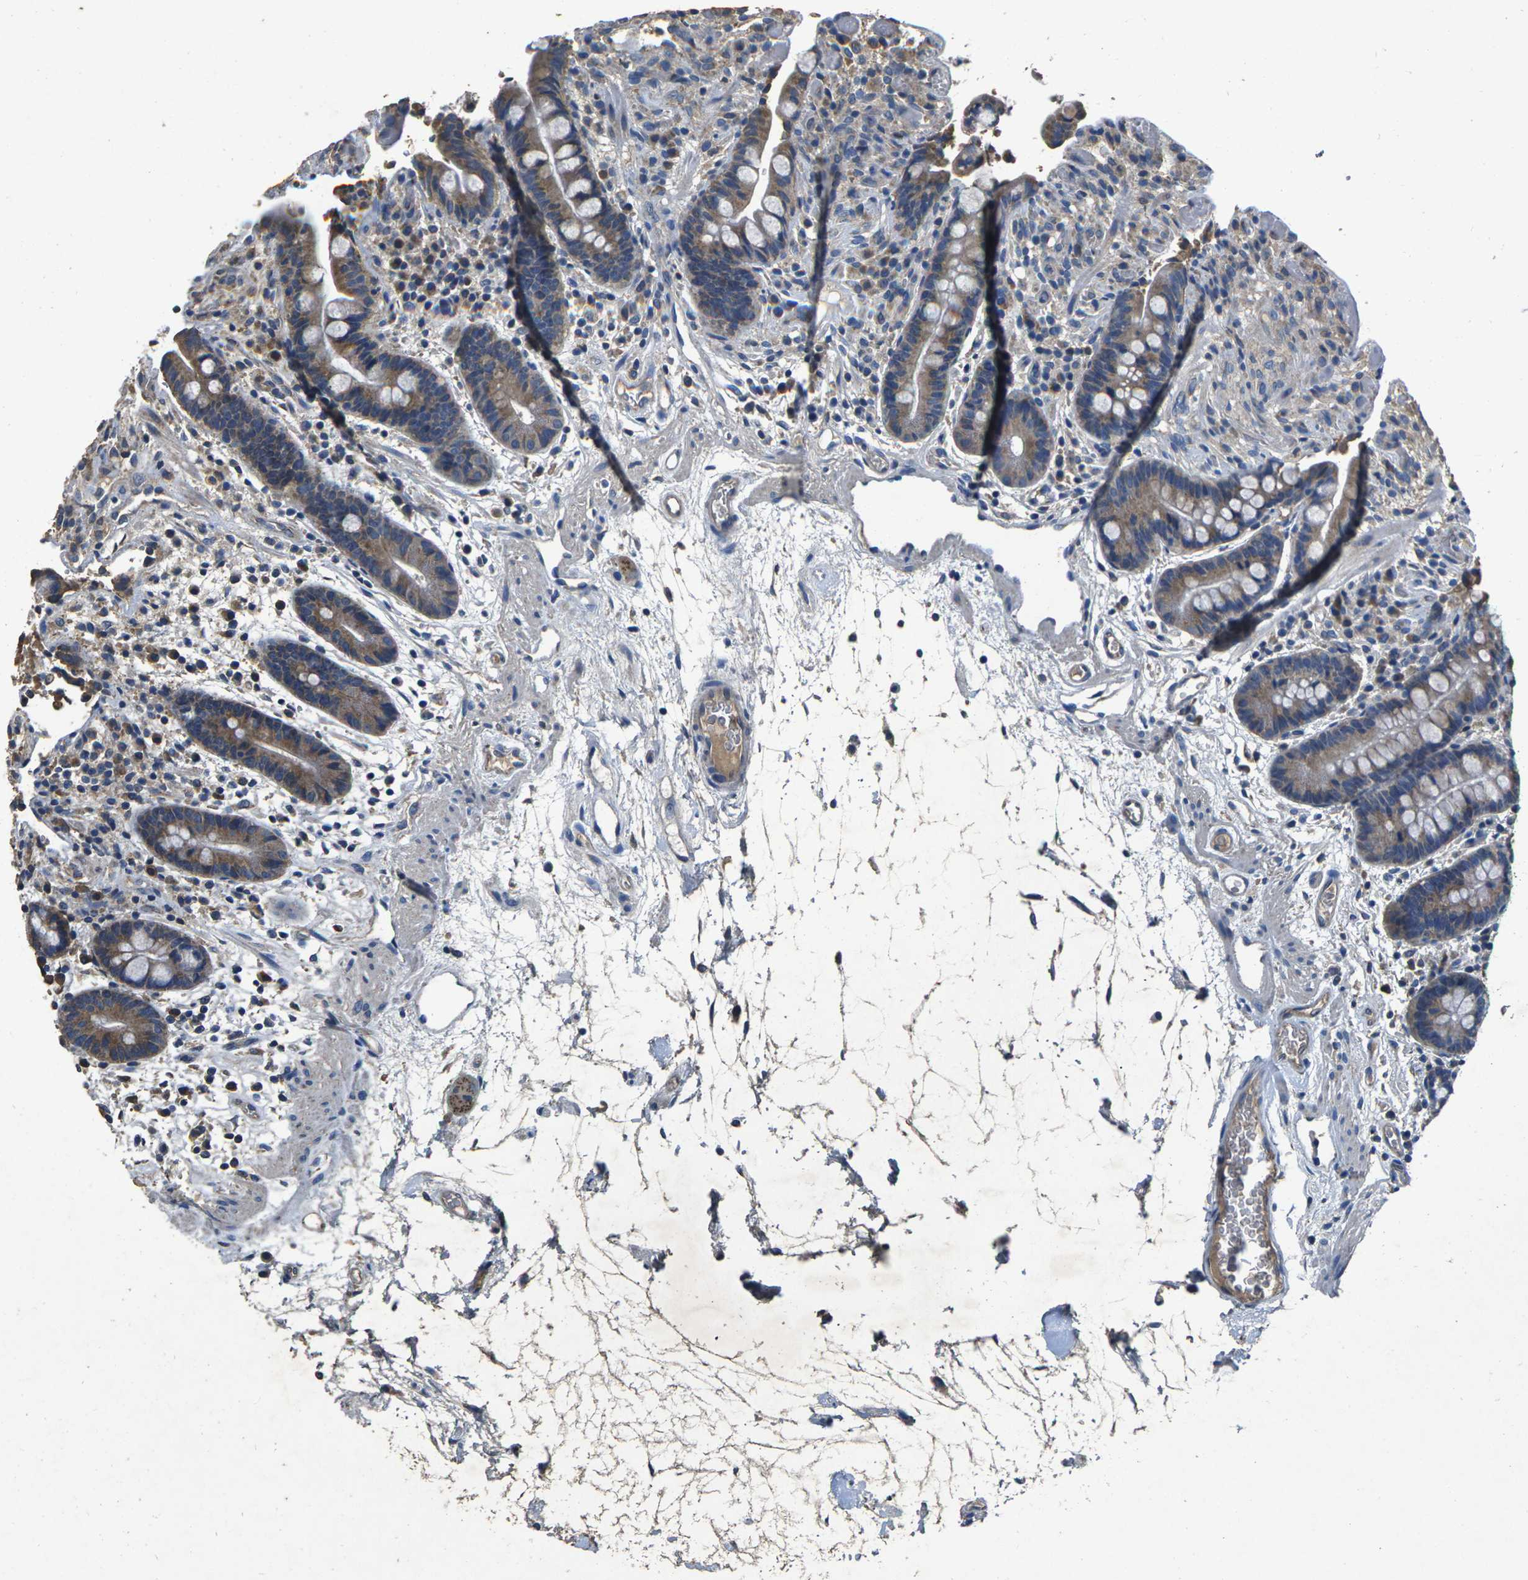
{"staining": {"intensity": "weak", "quantity": ">75%", "location": "cytoplasmic/membranous"}, "tissue": "colon", "cell_type": "Endothelial cells", "image_type": "normal", "snomed": [{"axis": "morphology", "description": "Normal tissue, NOS"}, {"axis": "topography", "description": "Colon"}], "caption": "Immunohistochemistry (IHC) staining of benign colon, which displays low levels of weak cytoplasmic/membranous staining in about >75% of endothelial cells indicating weak cytoplasmic/membranous protein positivity. The staining was performed using DAB (brown) for protein detection and nuclei were counterstained in hematoxylin (blue).", "gene": "B4GAT1", "patient": {"sex": "male", "age": 73}}